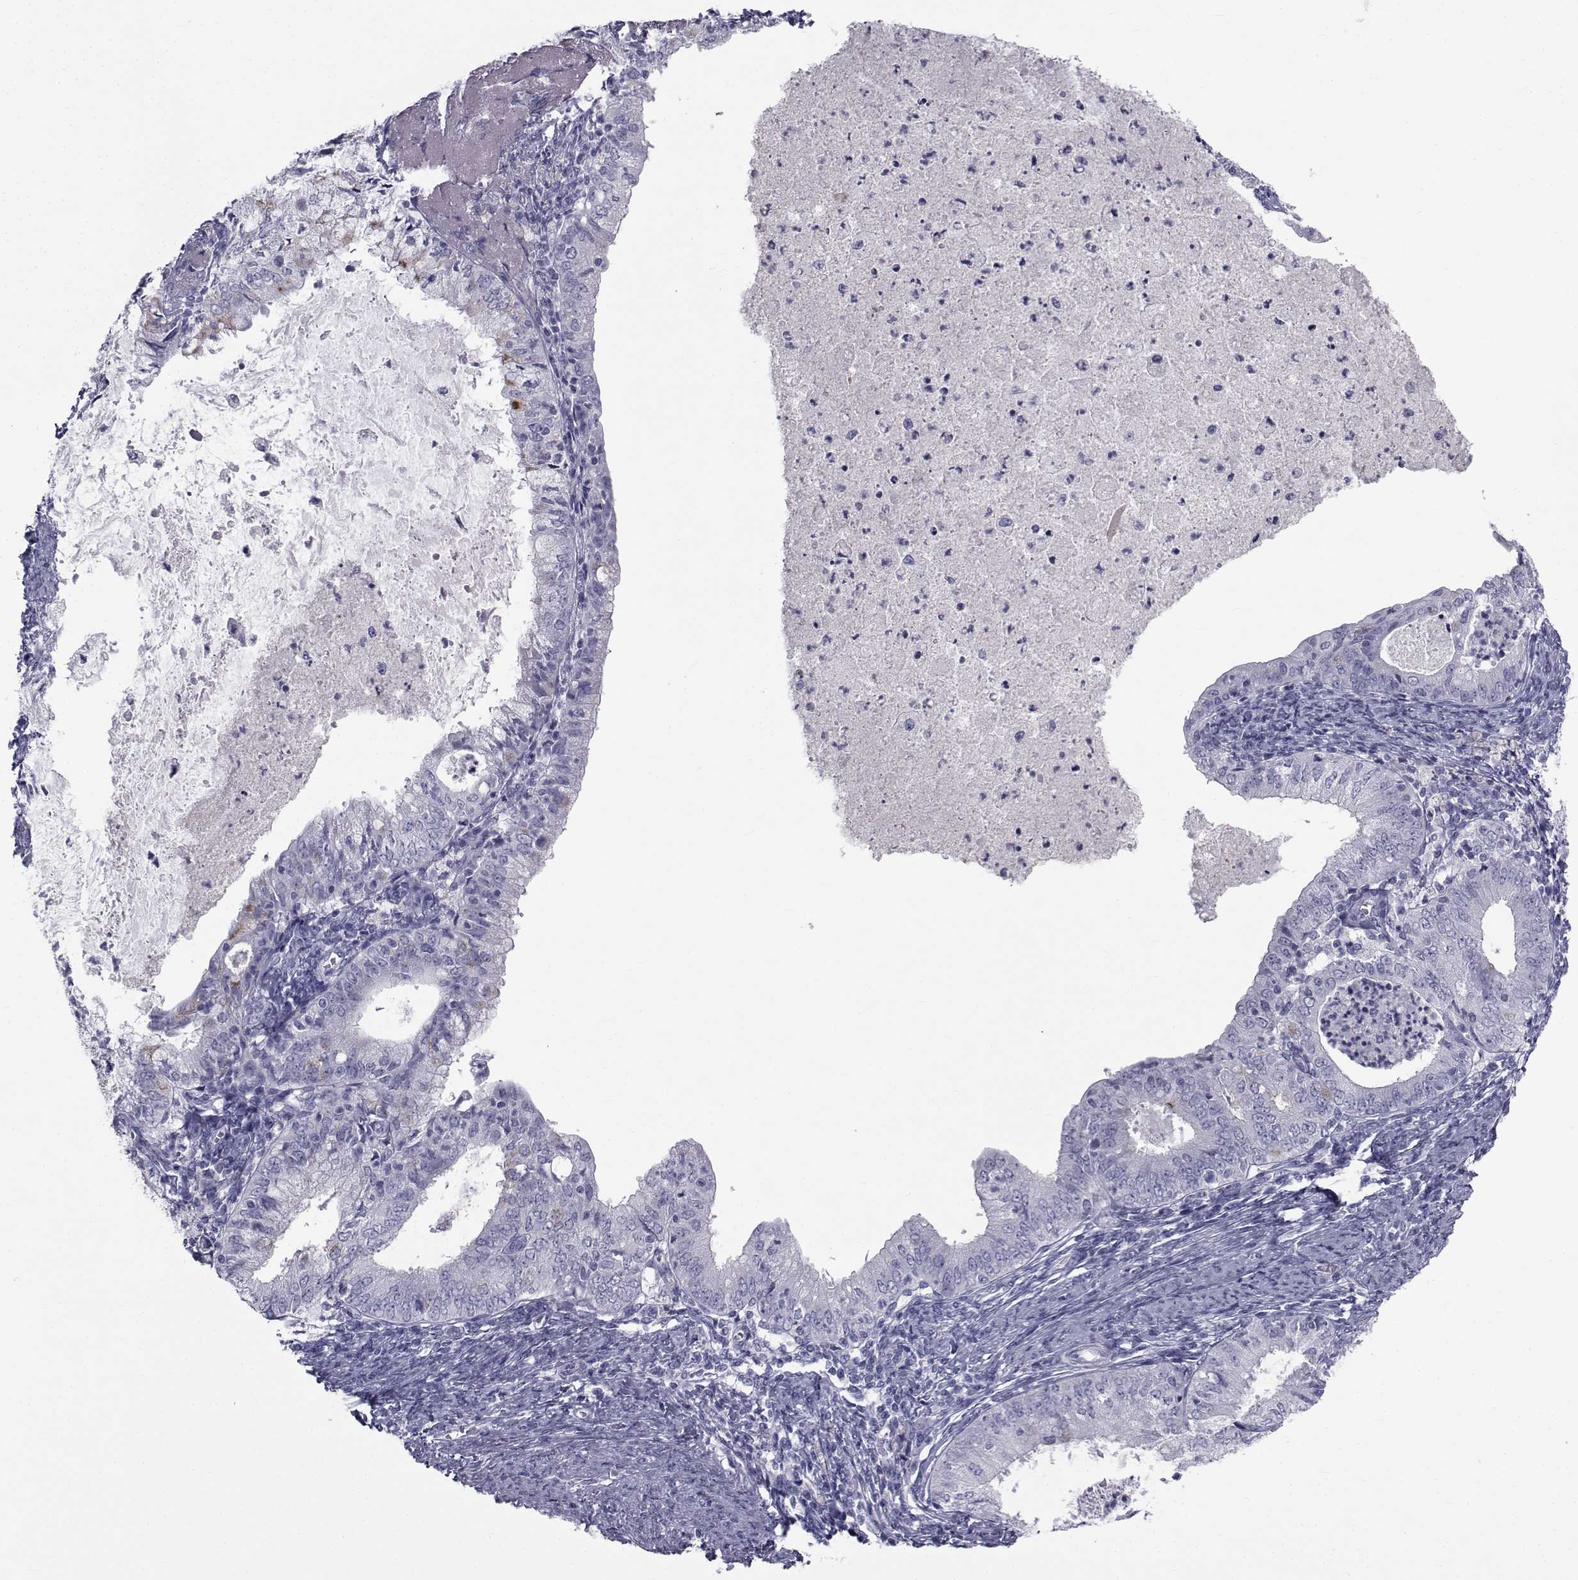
{"staining": {"intensity": "negative", "quantity": "none", "location": "none"}, "tissue": "endometrial cancer", "cell_type": "Tumor cells", "image_type": "cancer", "snomed": [{"axis": "morphology", "description": "Adenocarcinoma, NOS"}, {"axis": "topography", "description": "Endometrium"}], "caption": "A micrograph of endometrial cancer (adenocarcinoma) stained for a protein shows no brown staining in tumor cells.", "gene": "FDXR", "patient": {"sex": "female", "age": 57}}